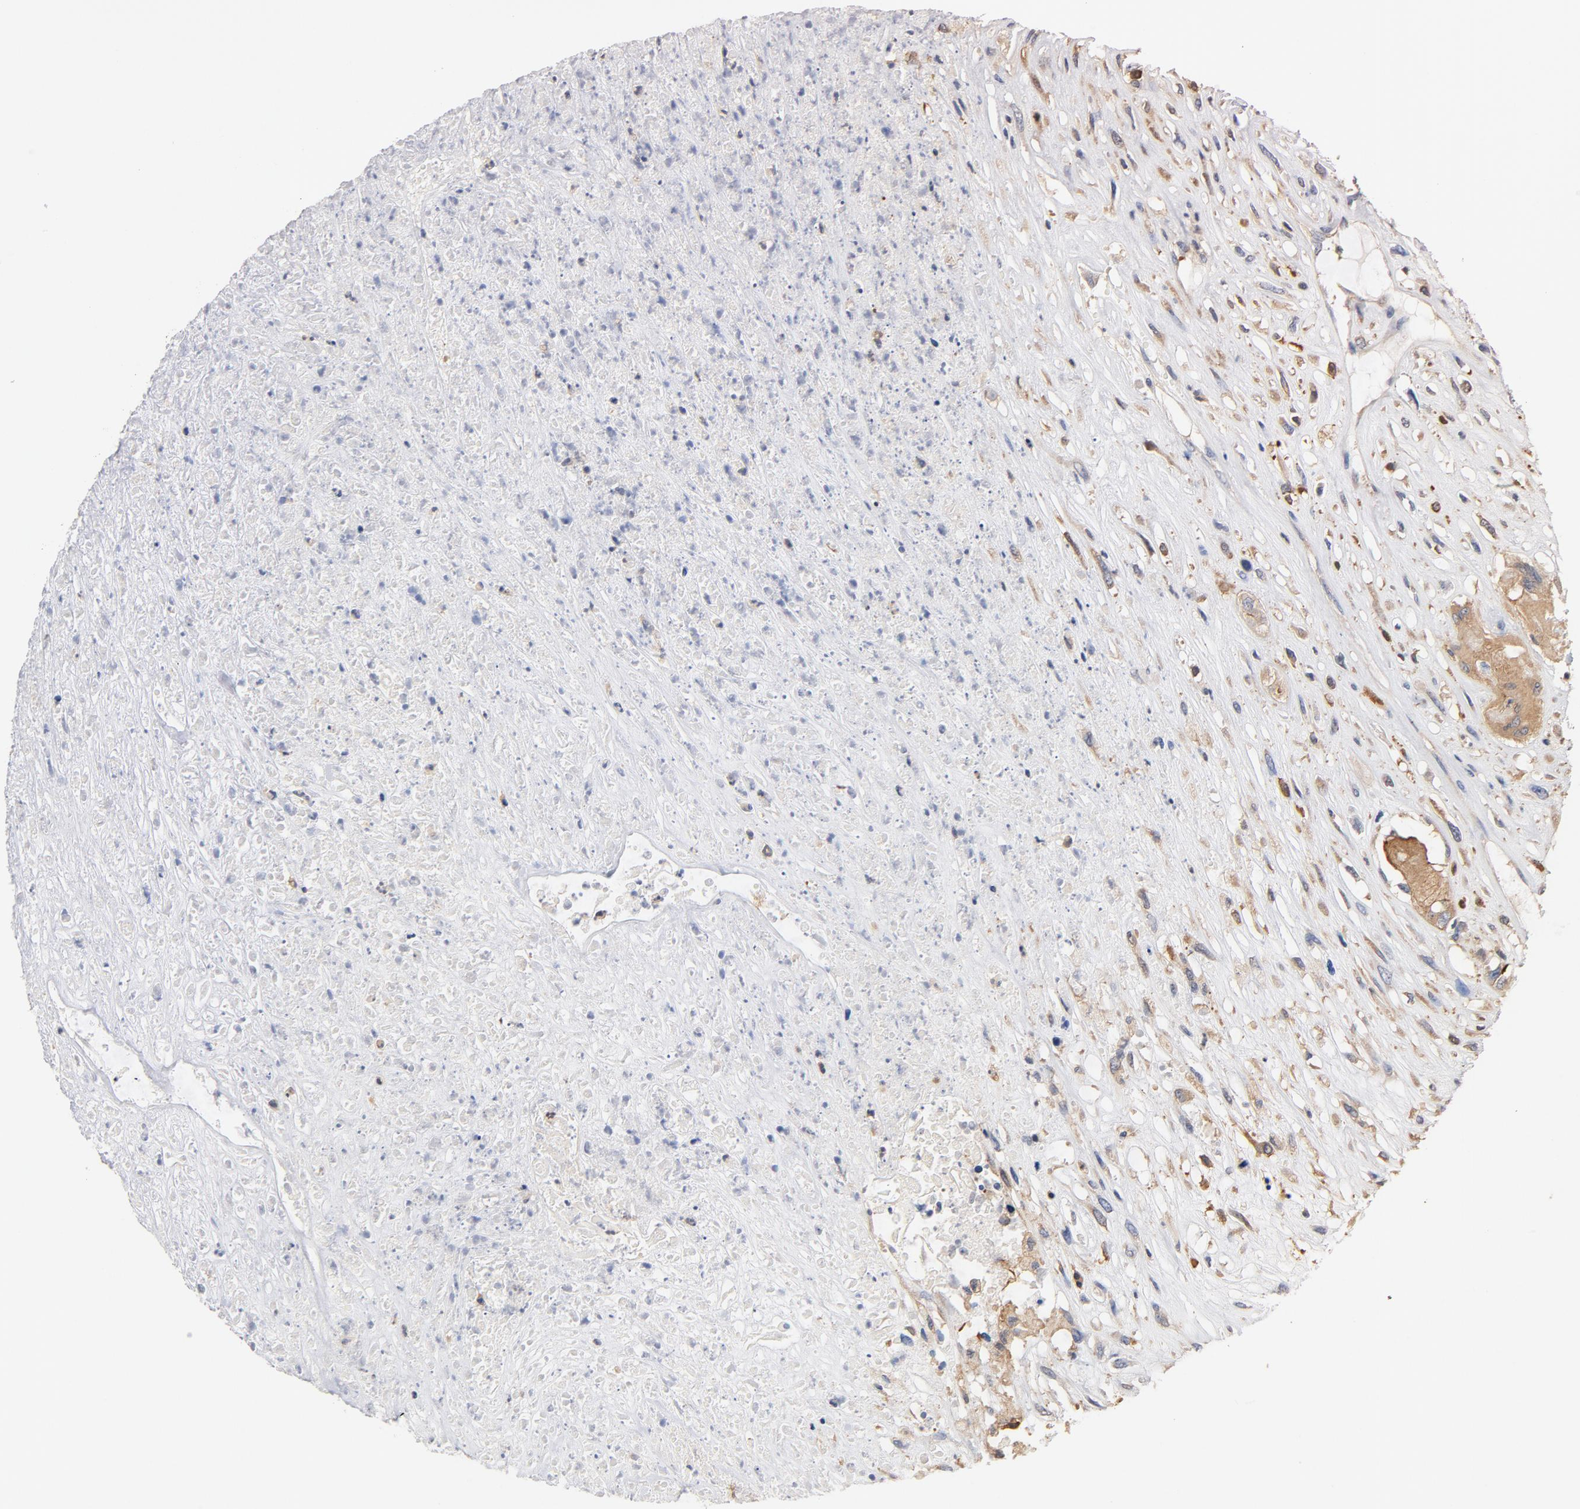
{"staining": {"intensity": "moderate", "quantity": ">75%", "location": "cytoplasmic/membranous"}, "tissue": "head and neck cancer", "cell_type": "Tumor cells", "image_type": "cancer", "snomed": [{"axis": "morphology", "description": "Necrosis, NOS"}, {"axis": "morphology", "description": "Neoplasm, malignant, NOS"}, {"axis": "topography", "description": "Salivary gland"}, {"axis": "topography", "description": "Head-Neck"}], "caption": "Immunohistochemical staining of head and neck cancer demonstrates moderate cytoplasmic/membranous protein expression in about >75% of tumor cells. The staining was performed using DAB, with brown indicating positive protein expression. Nuclei are stained blue with hematoxylin.", "gene": "EZR", "patient": {"sex": "male", "age": 43}}